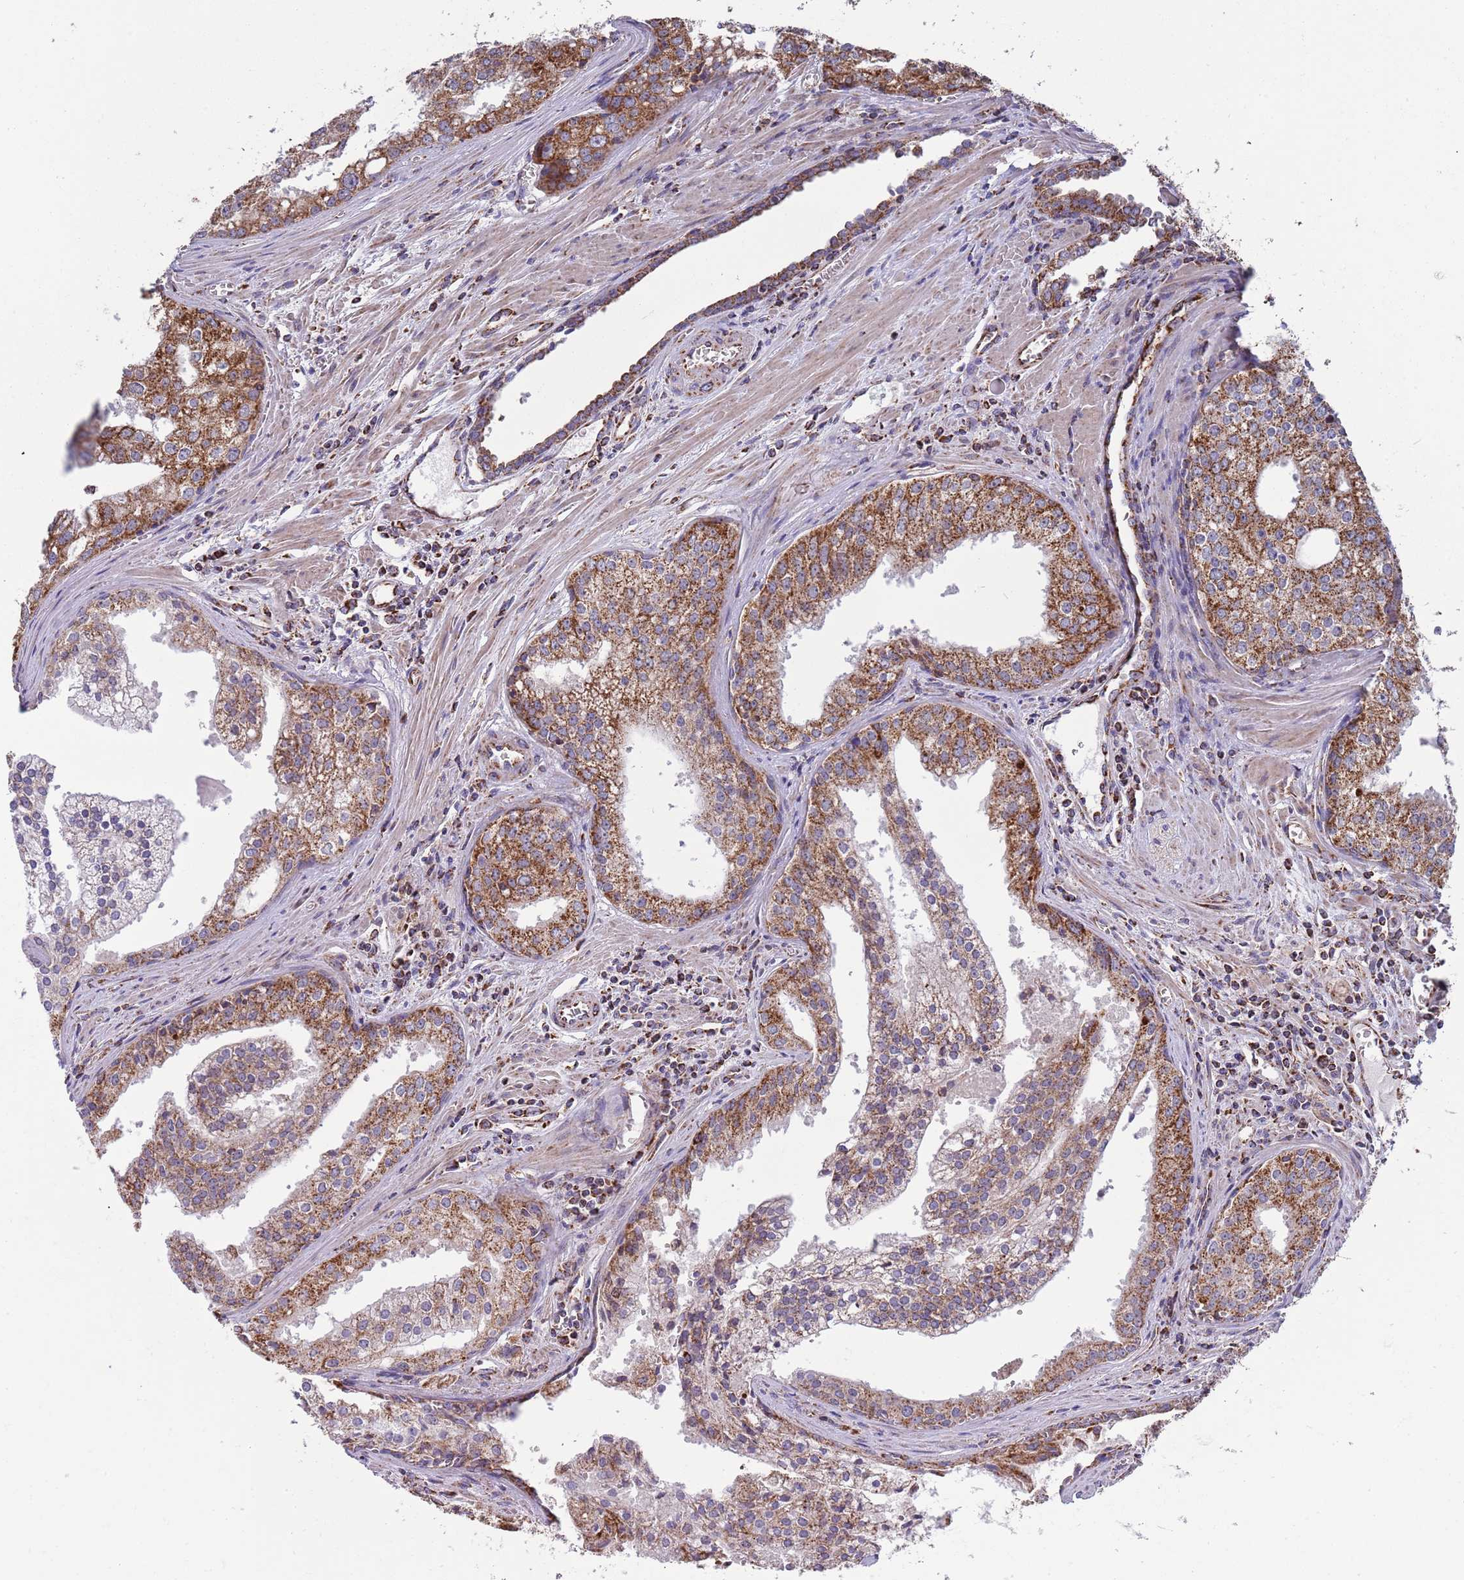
{"staining": {"intensity": "strong", "quantity": ">75%", "location": "cytoplasmic/membranous"}, "tissue": "prostate cancer", "cell_type": "Tumor cells", "image_type": "cancer", "snomed": [{"axis": "morphology", "description": "Adenocarcinoma, High grade"}, {"axis": "topography", "description": "Prostate"}], "caption": "This image shows immunohistochemistry staining of human prostate cancer (adenocarcinoma (high-grade)), with high strong cytoplasmic/membranous staining in about >75% of tumor cells.", "gene": "VPS16", "patient": {"sex": "male", "age": 68}}